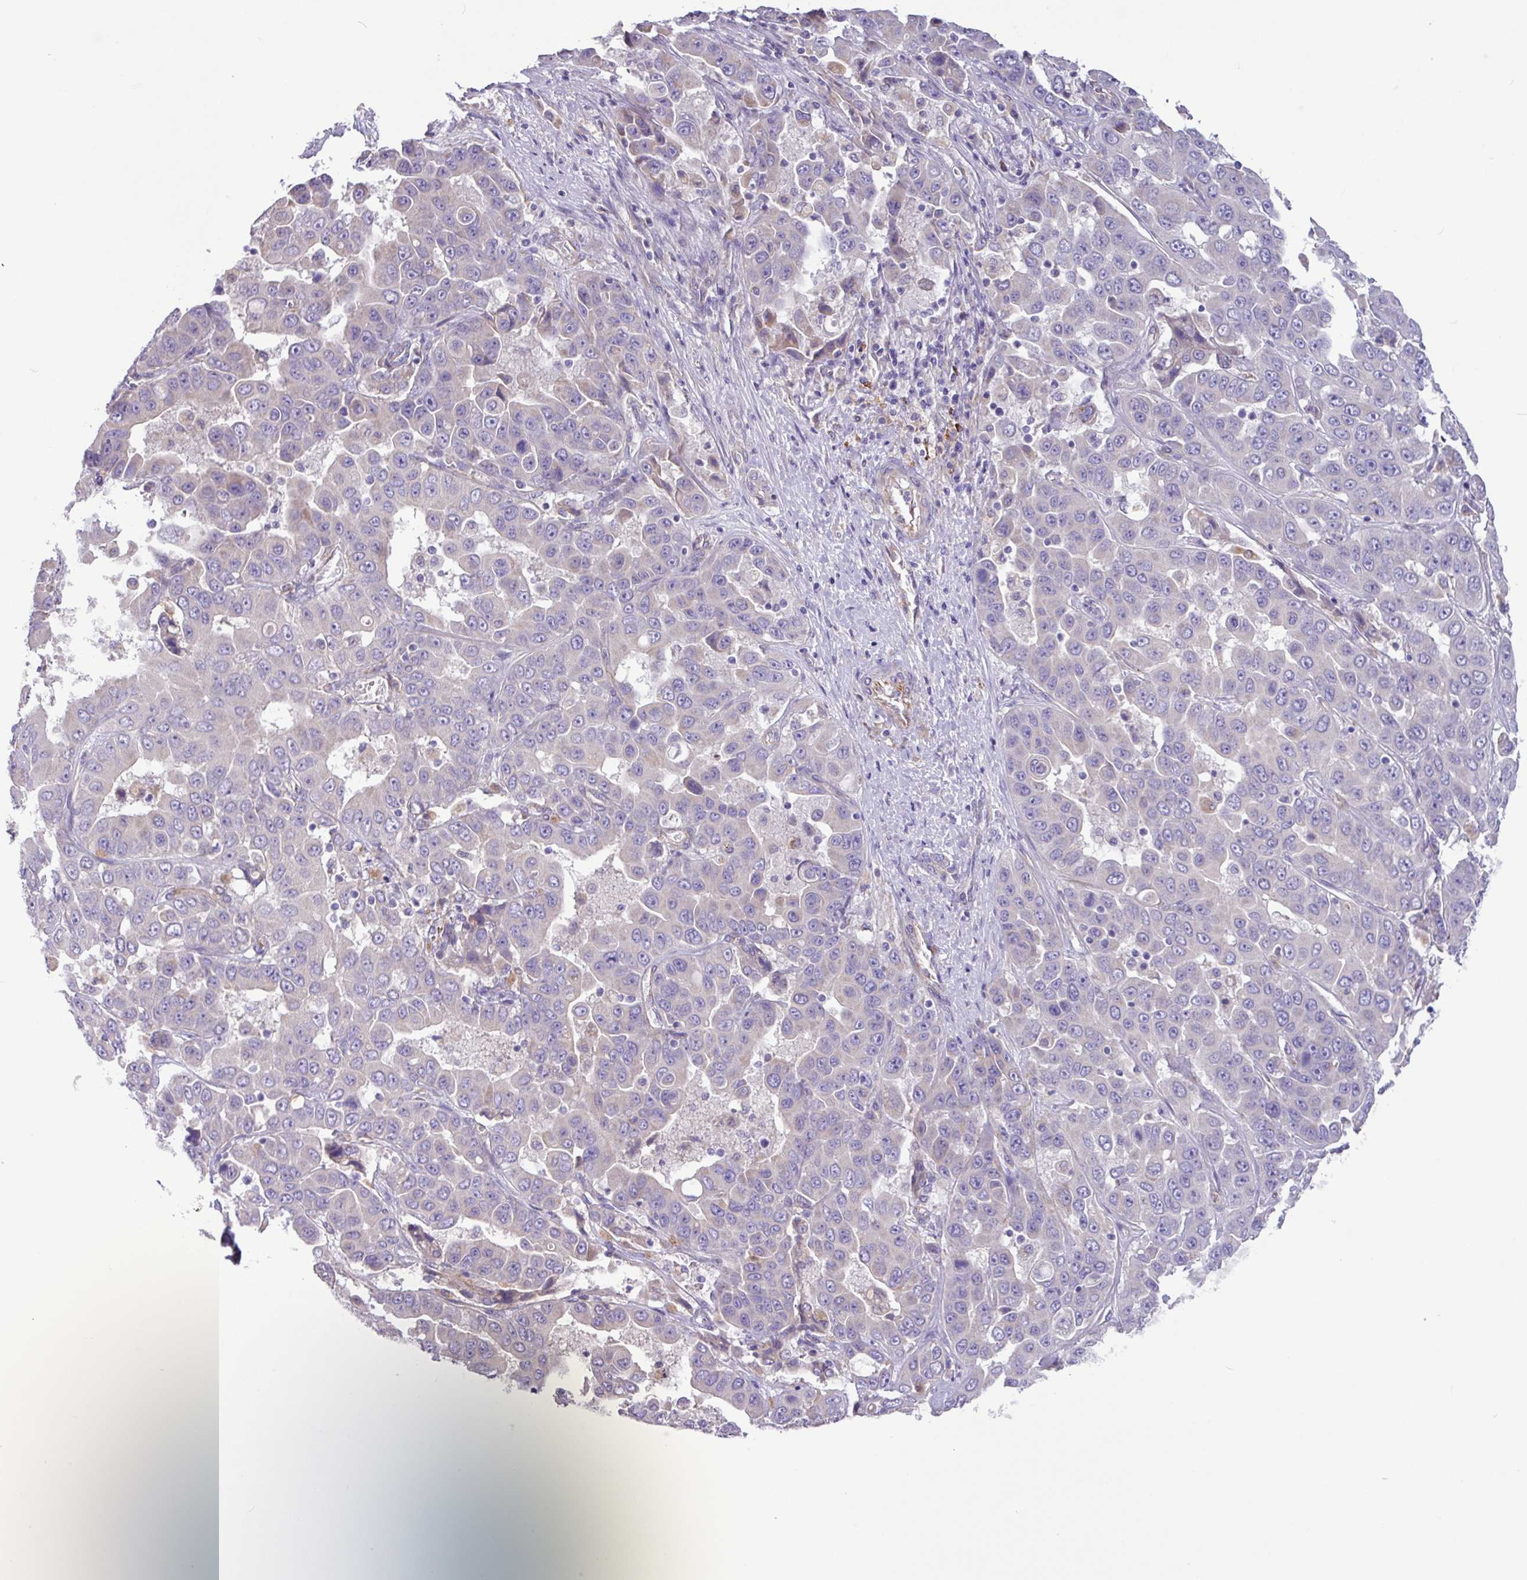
{"staining": {"intensity": "negative", "quantity": "none", "location": "none"}, "tissue": "liver cancer", "cell_type": "Tumor cells", "image_type": "cancer", "snomed": [{"axis": "morphology", "description": "Cholangiocarcinoma"}, {"axis": "topography", "description": "Liver"}], "caption": "The micrograph reveals no staining of tumor cells in liver cholangiocarcinoma.", "gene": "MRM2", "patient": {"sex": "female", "age": 52}}